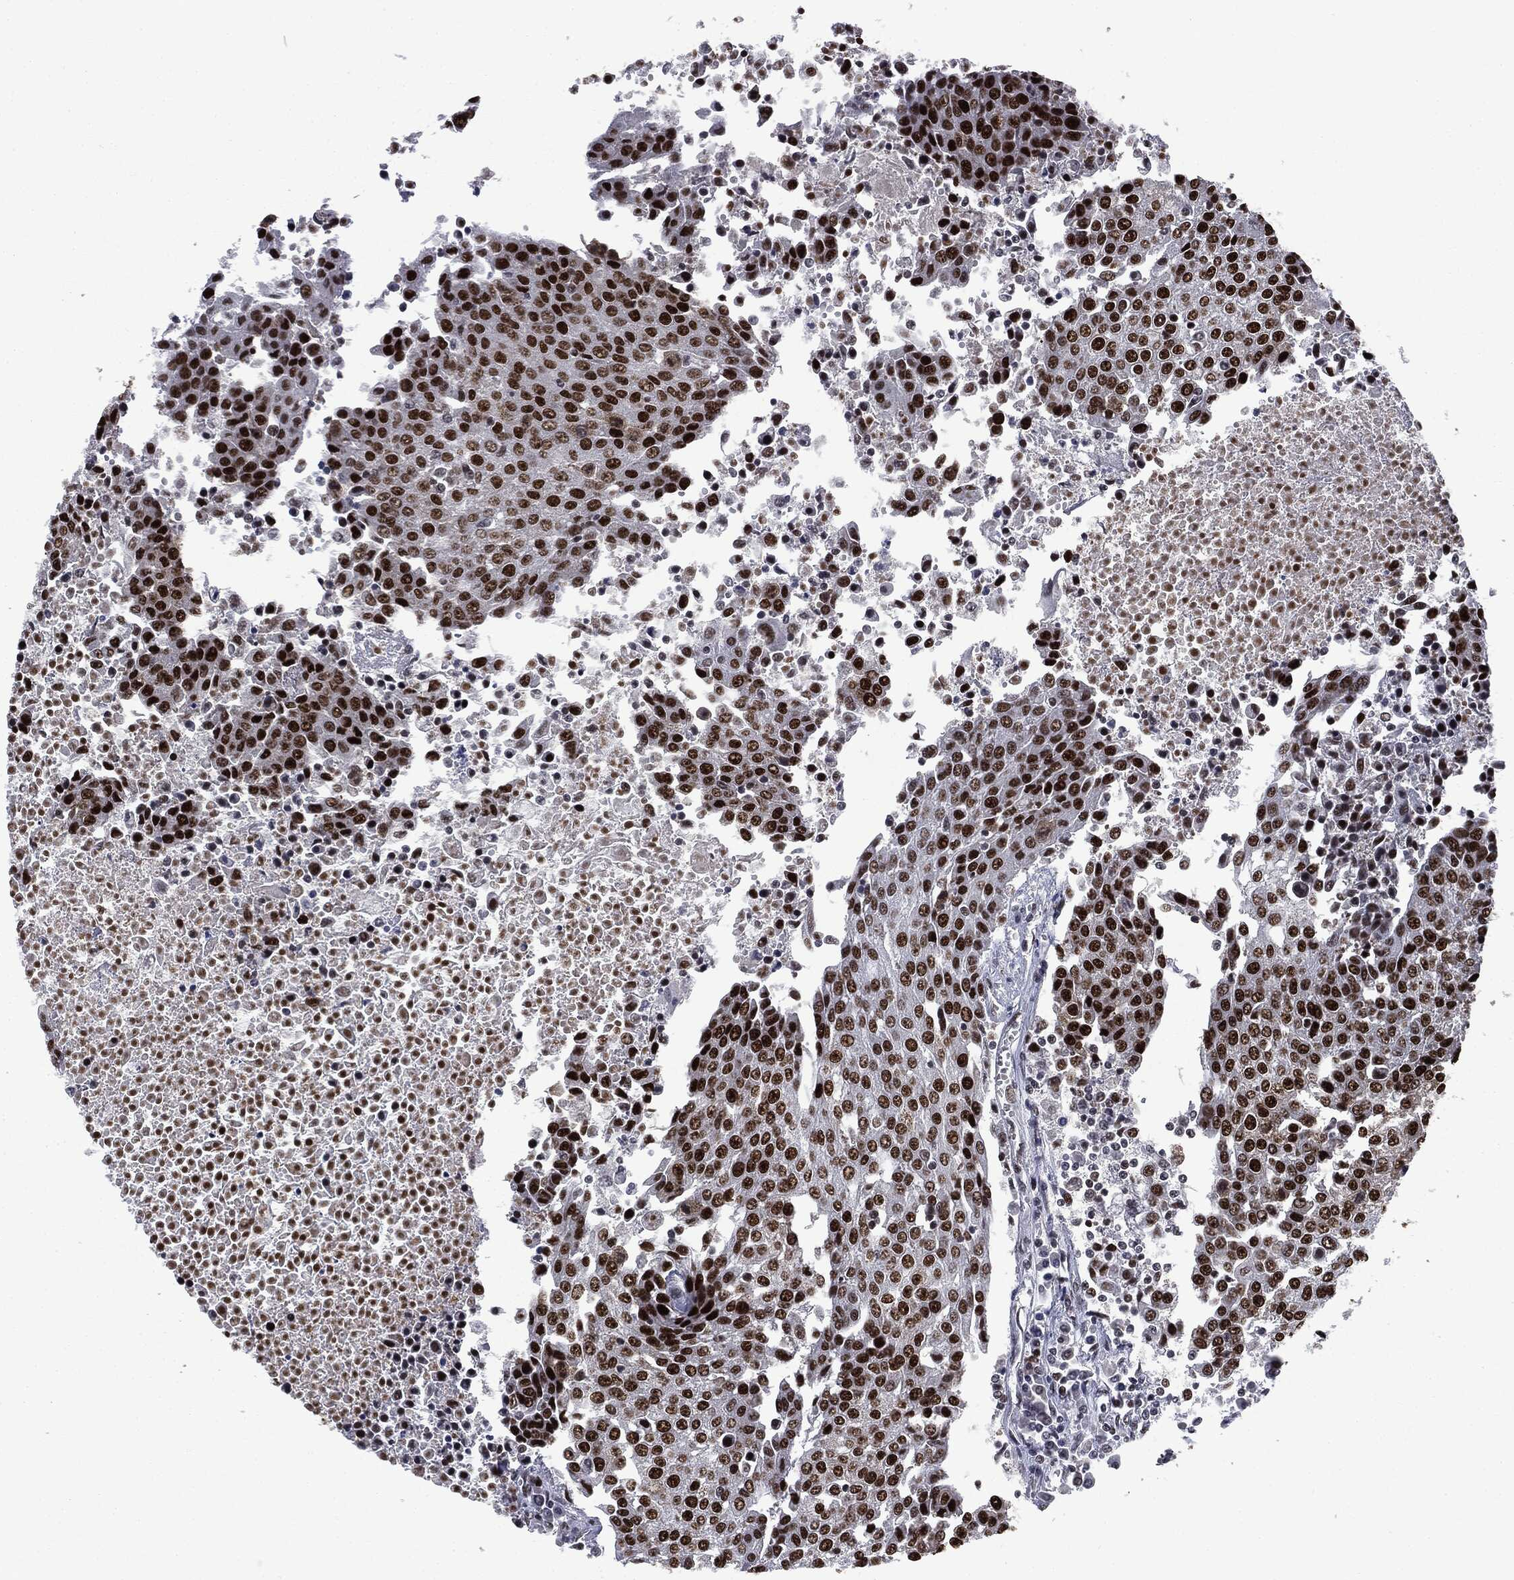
{"staining": {"intensity": "strong", "quantity": ">75%", "location": "nuclear"}, "tissue": "urothelial cancer", "cell_type": "Tumor cells", "image_type": "cancer", "snomed": [{"axis": "morphology", "description": "Urothelial carcinoma, High grade"}, {"axis": "topography", "description": "Urinary bladder"}], "caption": "A histopathology image of urothelial cancer stained for a protein displays strong nuclear brown staining in tumor cells.", "gene": "MSH2", "patient": {"sex": "female", "age": 85}}